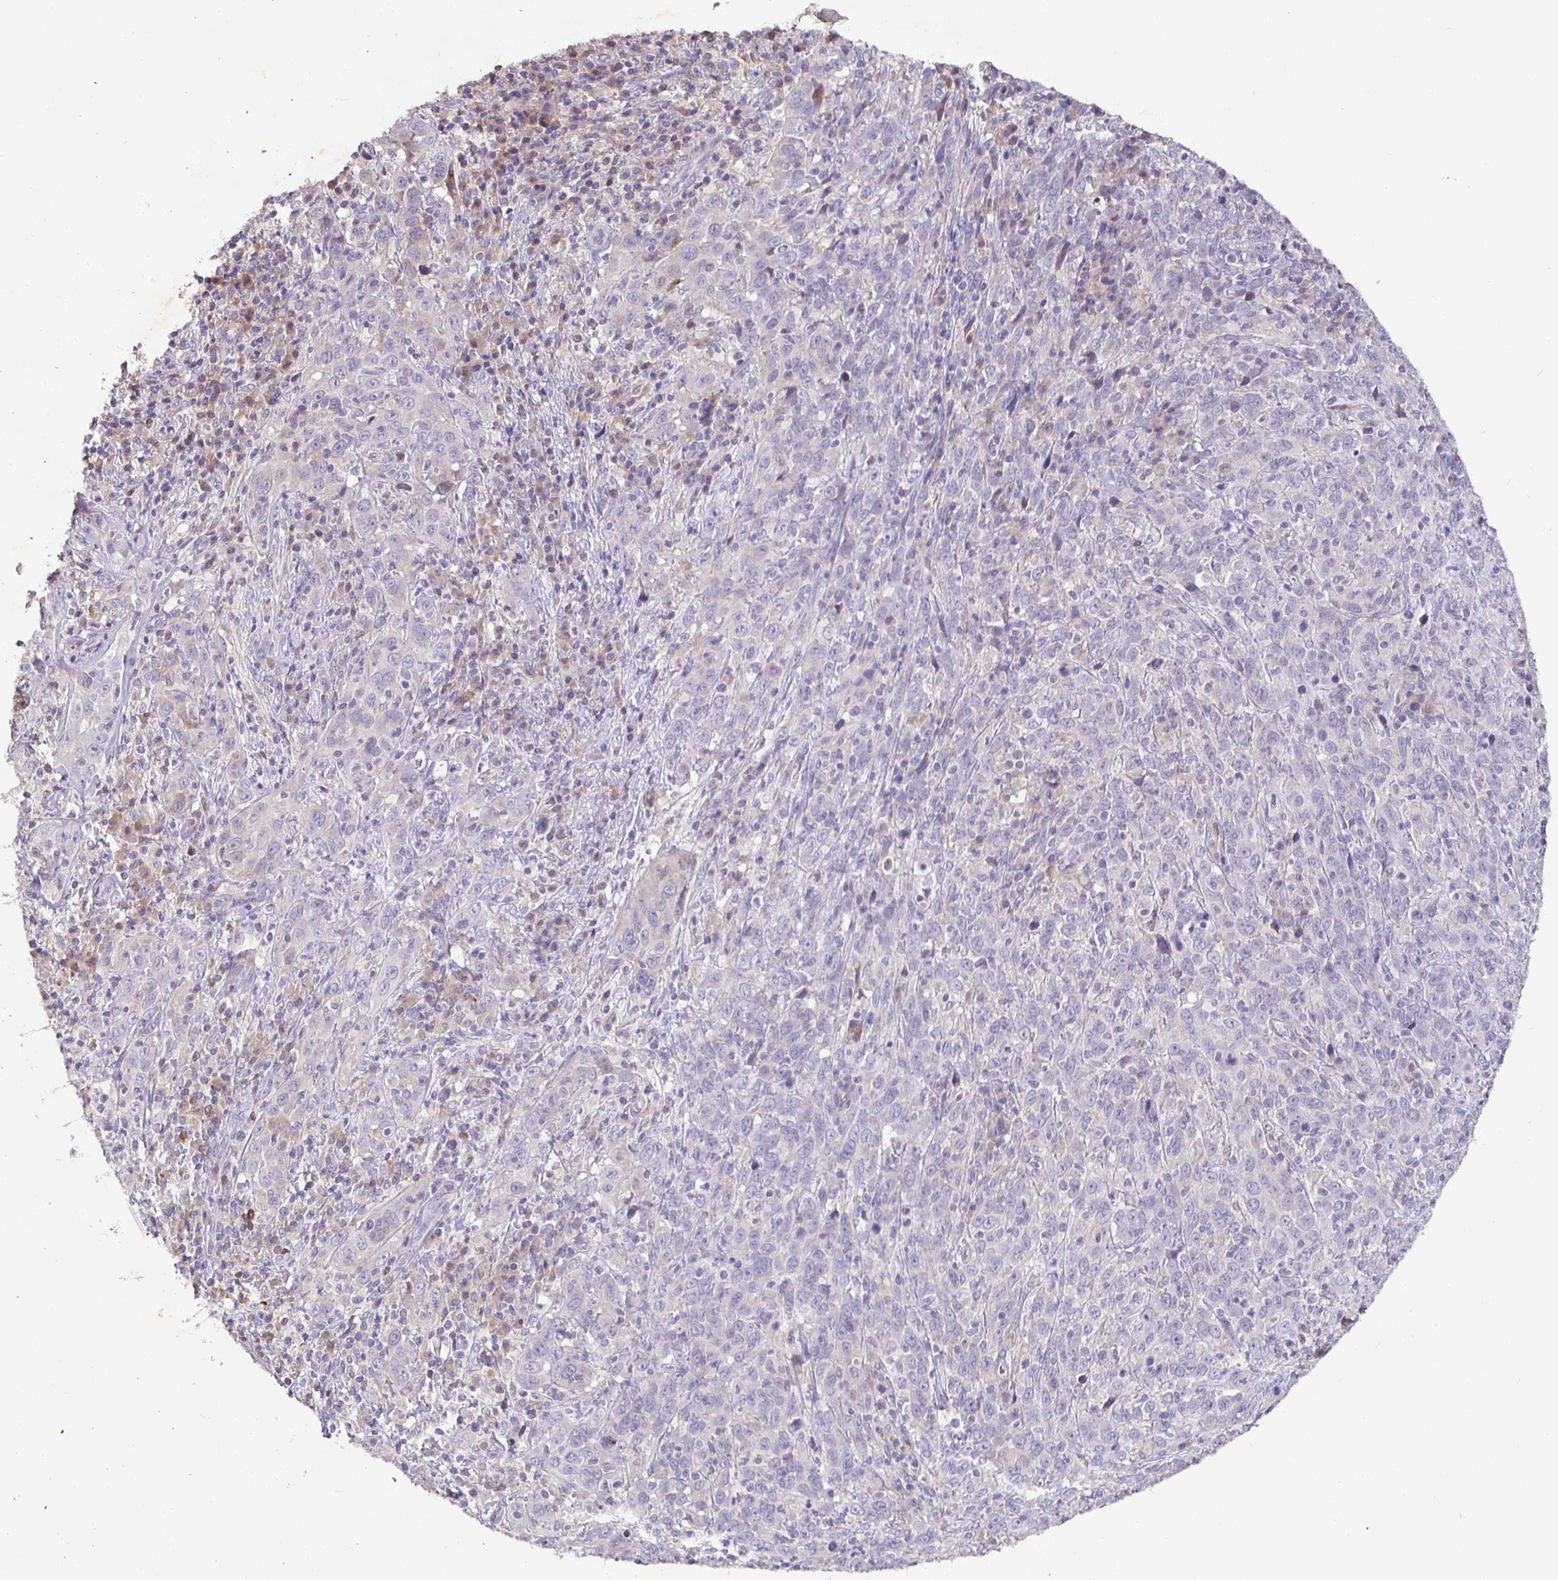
{"staining": {"intensity": "negative", "quantity": "none", "location": "none"}, "tissue": "cervical cancer", "cell_type": "Tumor cells", "image_type": "cancer", "snomed": [{"axis": "morphology", "description": "Squamous cell carcinoma, NOS"}, {"axis": "topography", "description": "Cervix"}], "caption": "IHC image of human cervical cancer stained for a protein (brown), which exhibits no positivity in tumor cells. (DAB immunohistochemistry visualized using brightfield microscopy, high magnification).", "gene": "SHISA4", "patient": {"sex": "female", "age": 46}}